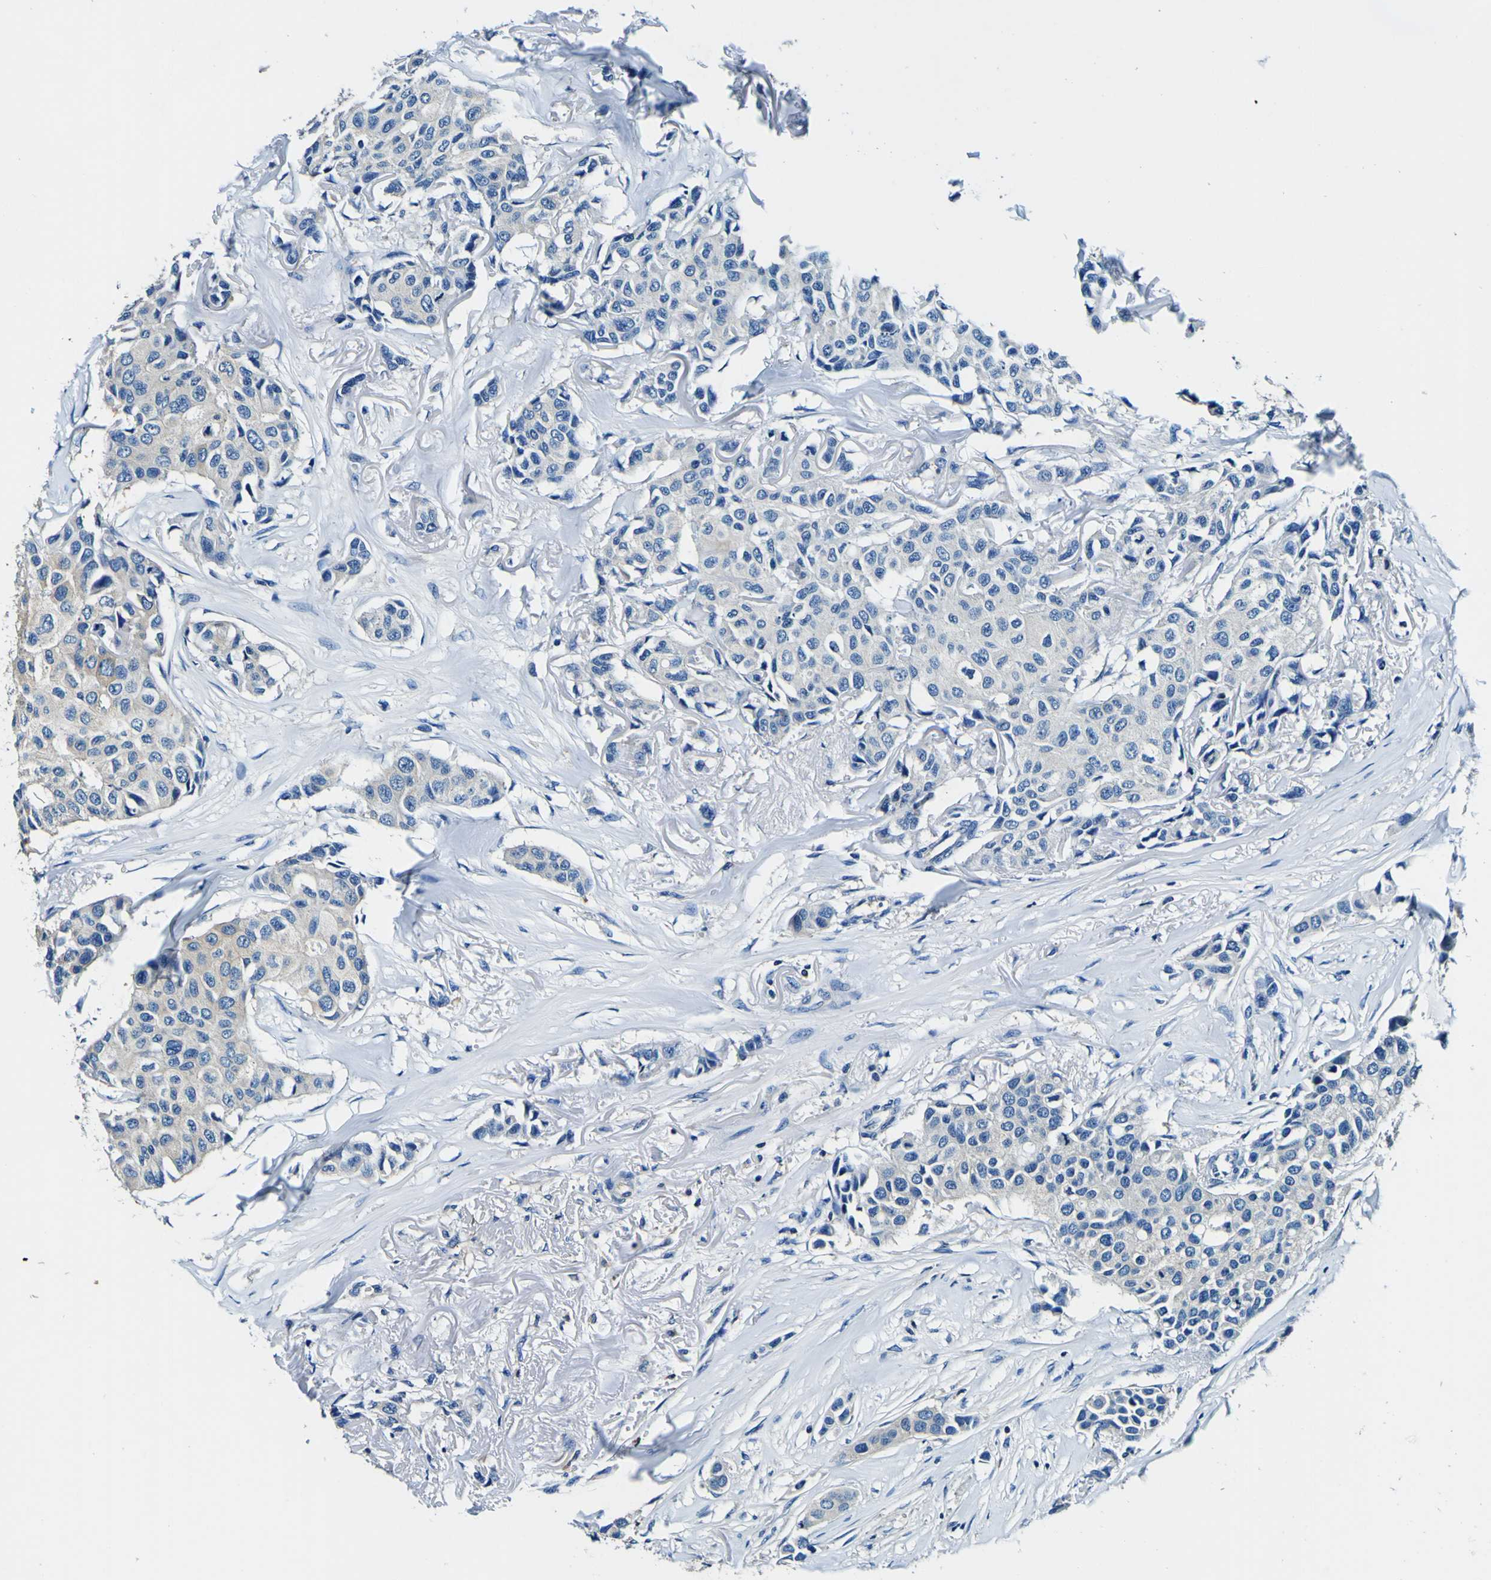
{"staining": {"intensity": "negative", "quantity": "none", "location": "none"}, "tissue": "breast cancer", "cell_type": "Tumor cells", "image_type": "cancer", "snomed": [{"axis": "morphology", "description": "Duct carcinoma"}, {"axis": "topography", "description": "Breast"}], "caption": "Immunohistochemistry histopathology image of breast cancer stained for a protein (brown), which reveals no staining in tumor cells. Brightfield microscopy of IHC stained with DAB (brown) and hematoxylin (blue), captured at high magnification.", "gene": "RHOT2", "patient": {"sex": "female", "age": 80}}